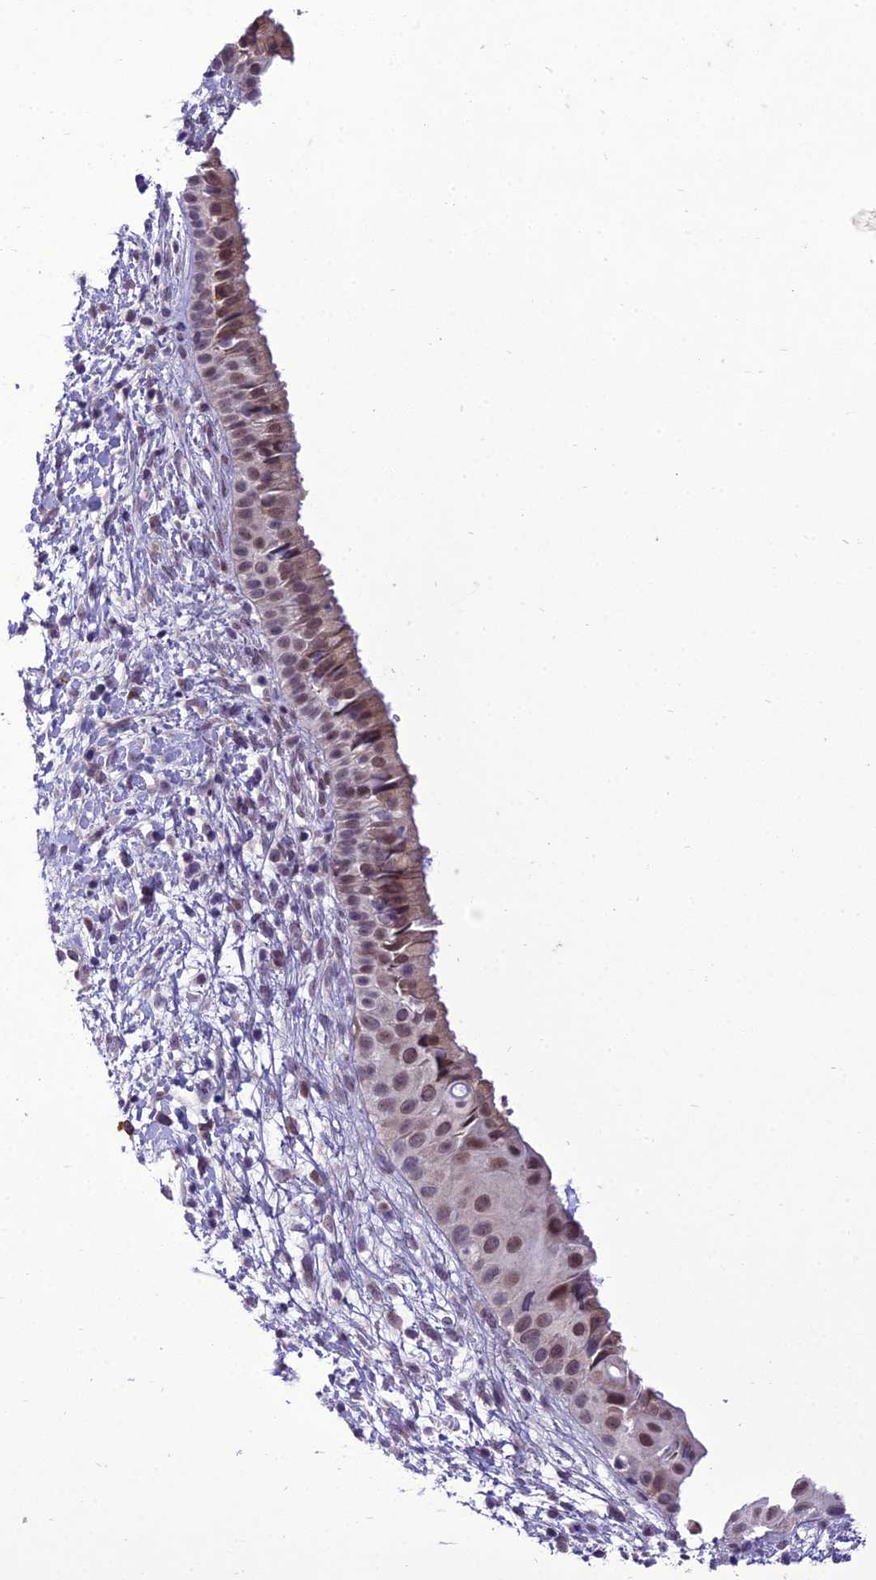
{"staining": {"intensity": "moderate", "quantity": "25%-75%", "location": "cytoplasmic/membranous,nuclear"}, "tissue": "nasopharynx", "cell_type": "Respiratory epithelial cells", "image_type": "normal", "snomed": [{"axis": "morphology", "description": "Normal tissue, NOS"}, {"axis": "topography", "description": "Nasopharynx"}], "caption": "Immunohistochemical staining of unremarkable nasopharynx displays 25%-75% levels of moderate cytoplasmic/membranous,nuclear protein positivity in approximately 25%-75% of respiratory epithelial cells.", "gene": "NEURL2", "patient": {"sex": "male", "age": 22}}